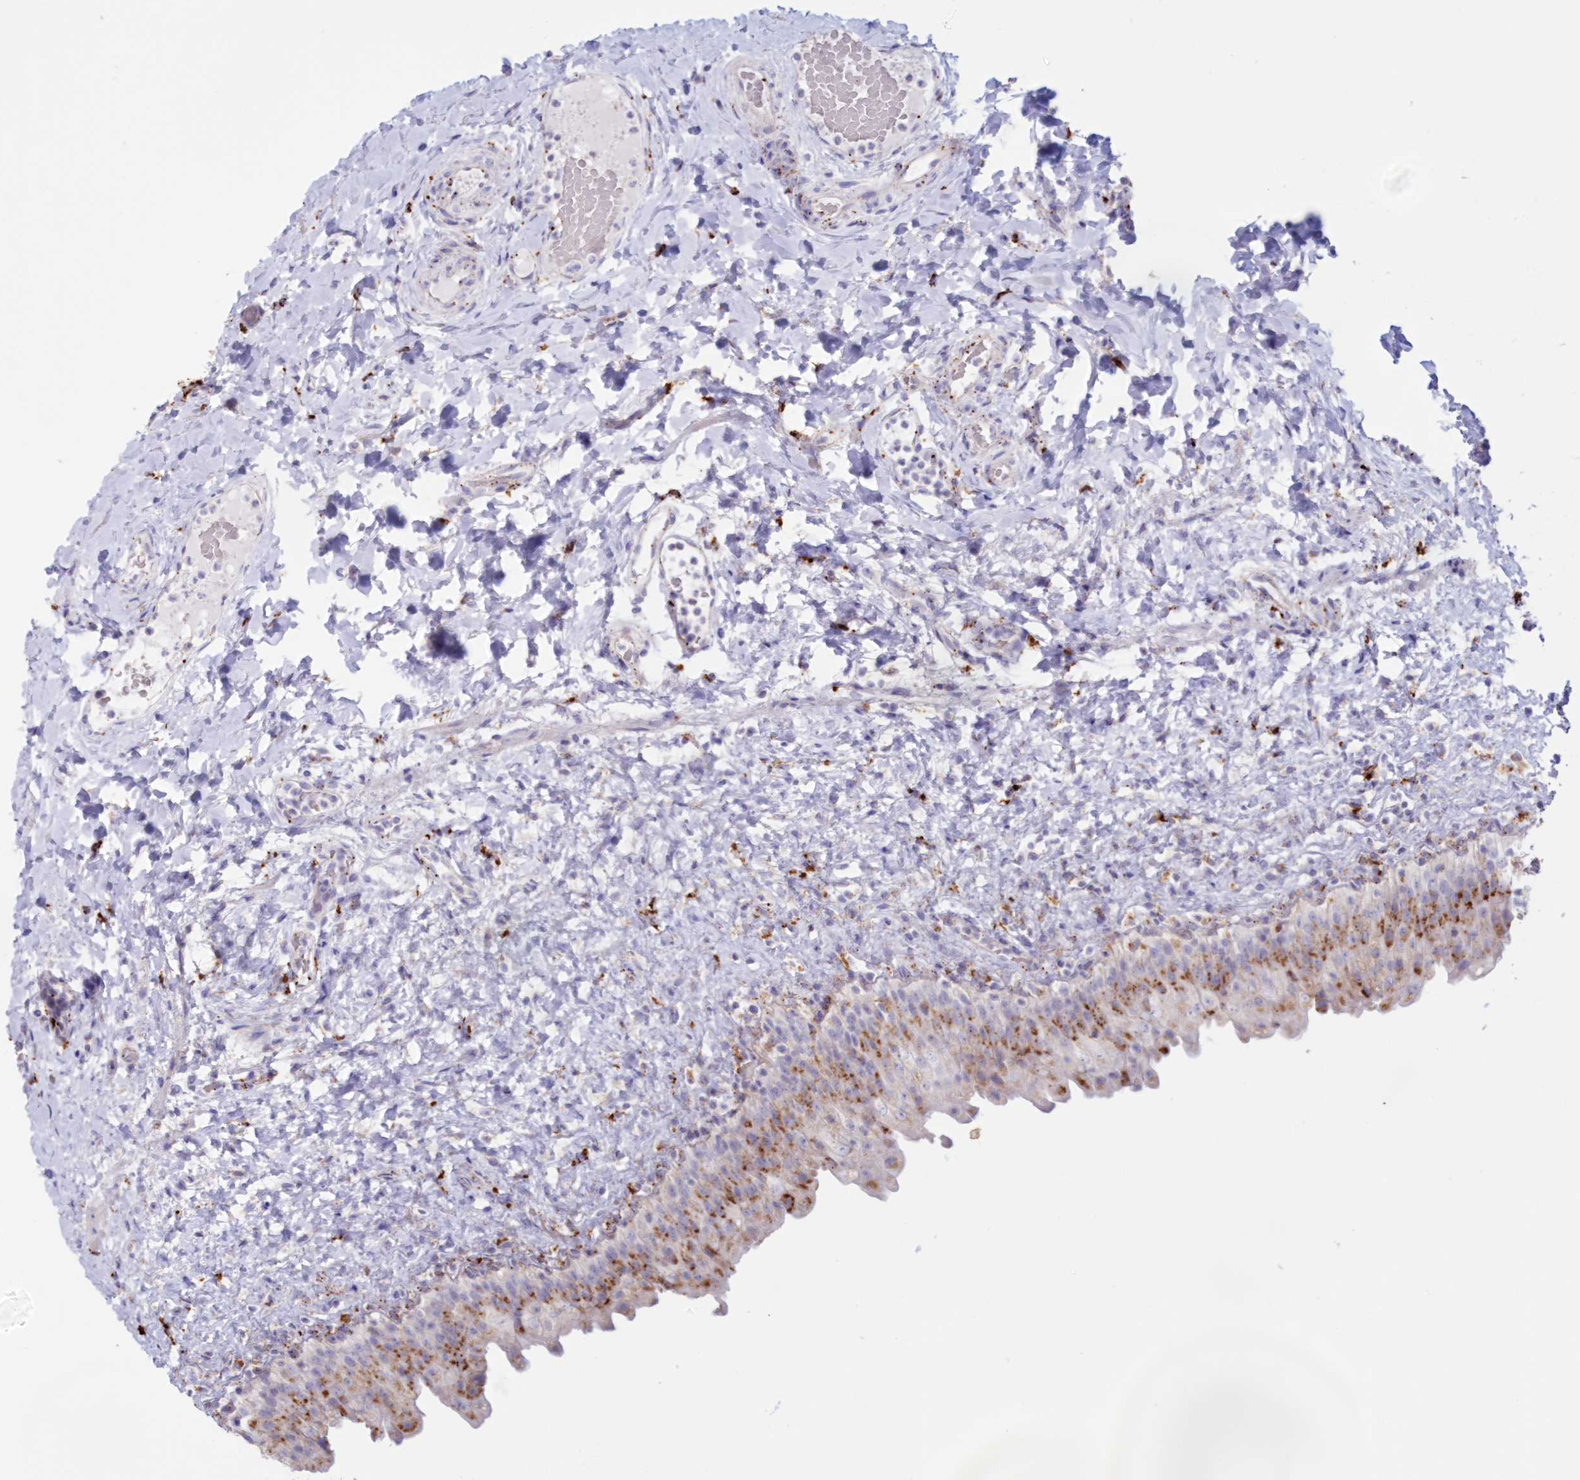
{"staining": {"intensity": "strong", "quantity": "25%-75%", "location": "cytoplasmic/membranous"}, "tissue": "urinary bladder", "cell_type": "Urothelial cells", "image_type": "normal", "snomed": [{"axis": "morphology", "description": "Normal tissue, NOS"}, {"axis": "topography", "description": "Urinary bladder"}], "caption": "This histopathology image shows immunohistochemistry staining of benign urinary bladder, with high strong cytoplasmic/membranous expression in about 25%-75% of urothelial cells.", "gene": "TPP1", "patient": {"sex": "female", "age": 27}}